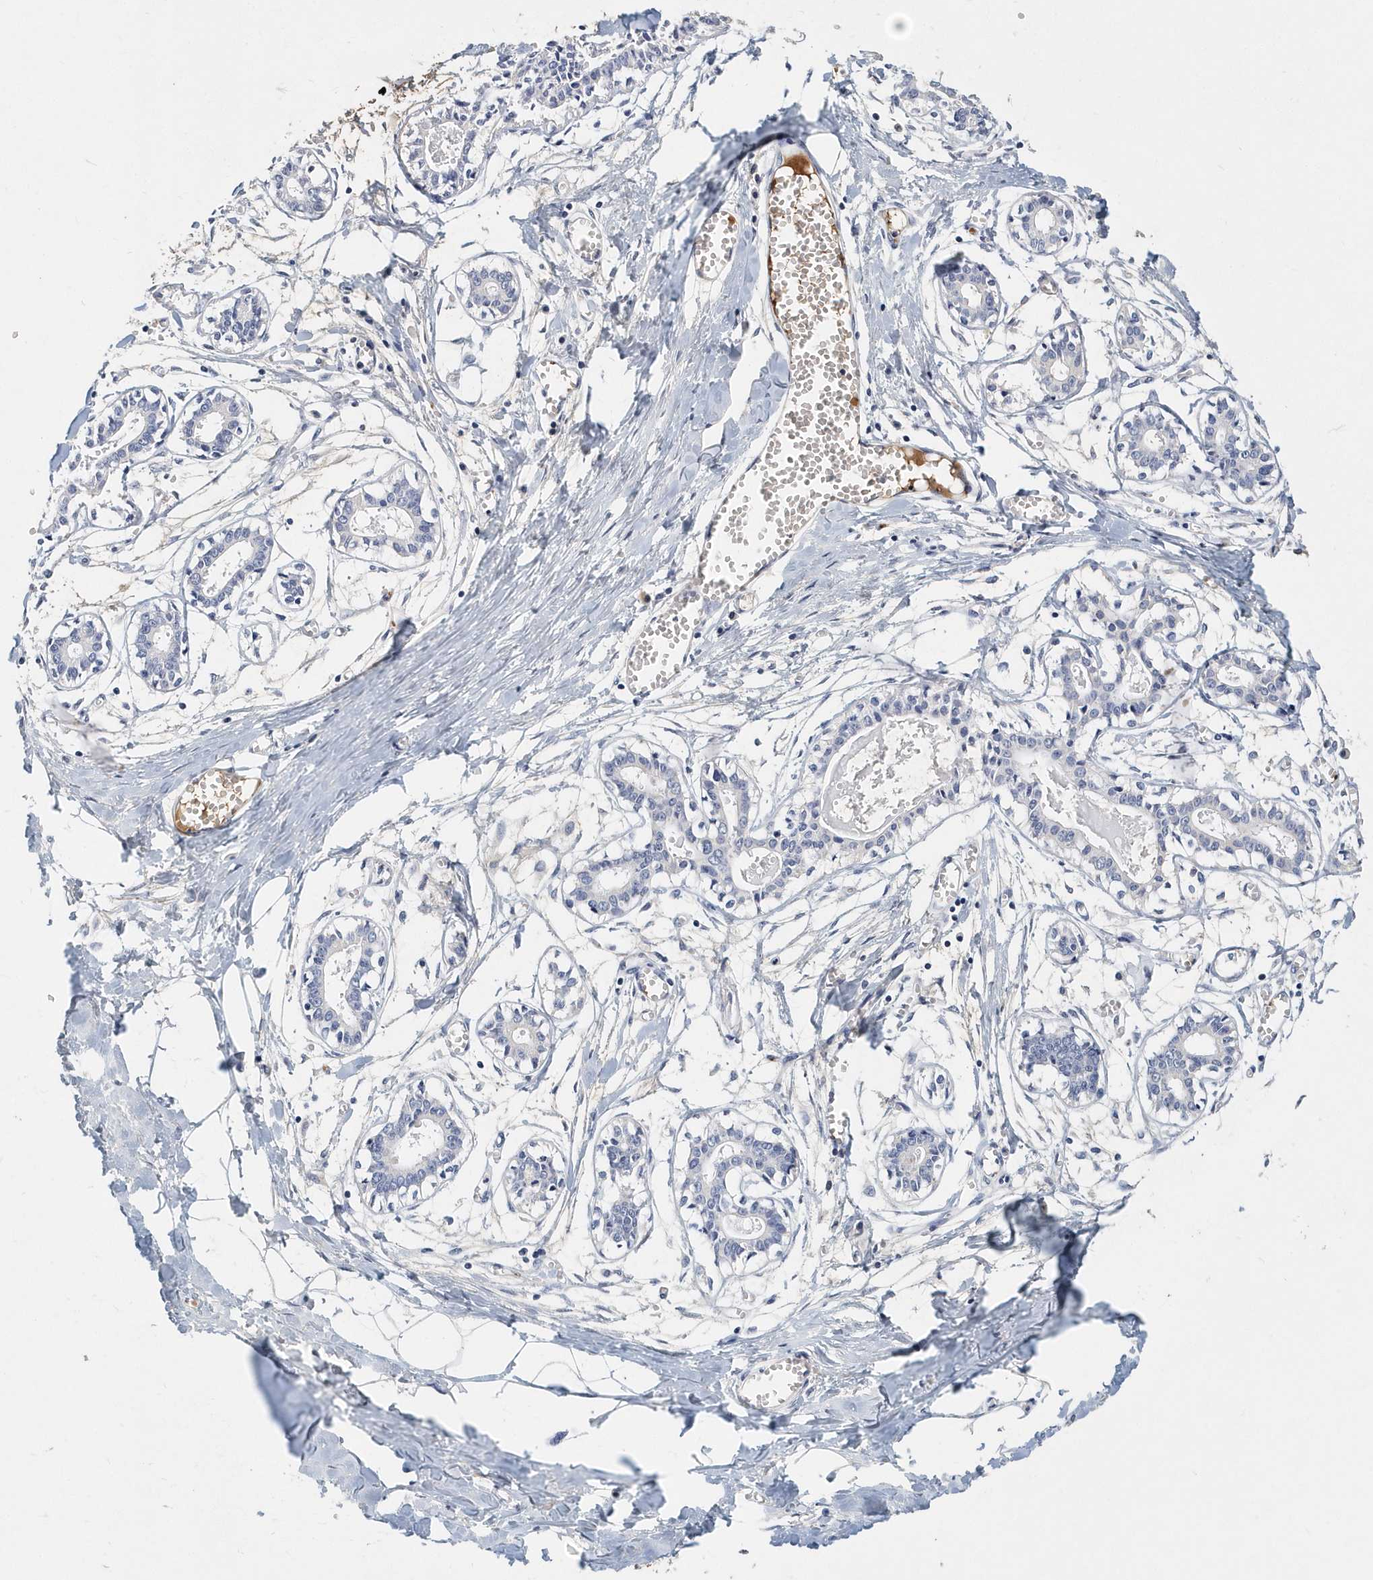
{"staining": {"intensity": "negative", "quantity": "none", "location": "none"}, "tissue": "breast", "cell_type": "Adipocytes", "image_type": "normal", "snomed": [{"axis": "morphology", "description": "Normal tissue, NOS"}, {"axis": "topography", "description": "Breast"}], "caption": "A high-resolution image shows IHC staining of benign breast, which shows no significant positivity in adipocytes.", "gene": "ITGA2B", "patient": {"sex": "female", "age": 27}}